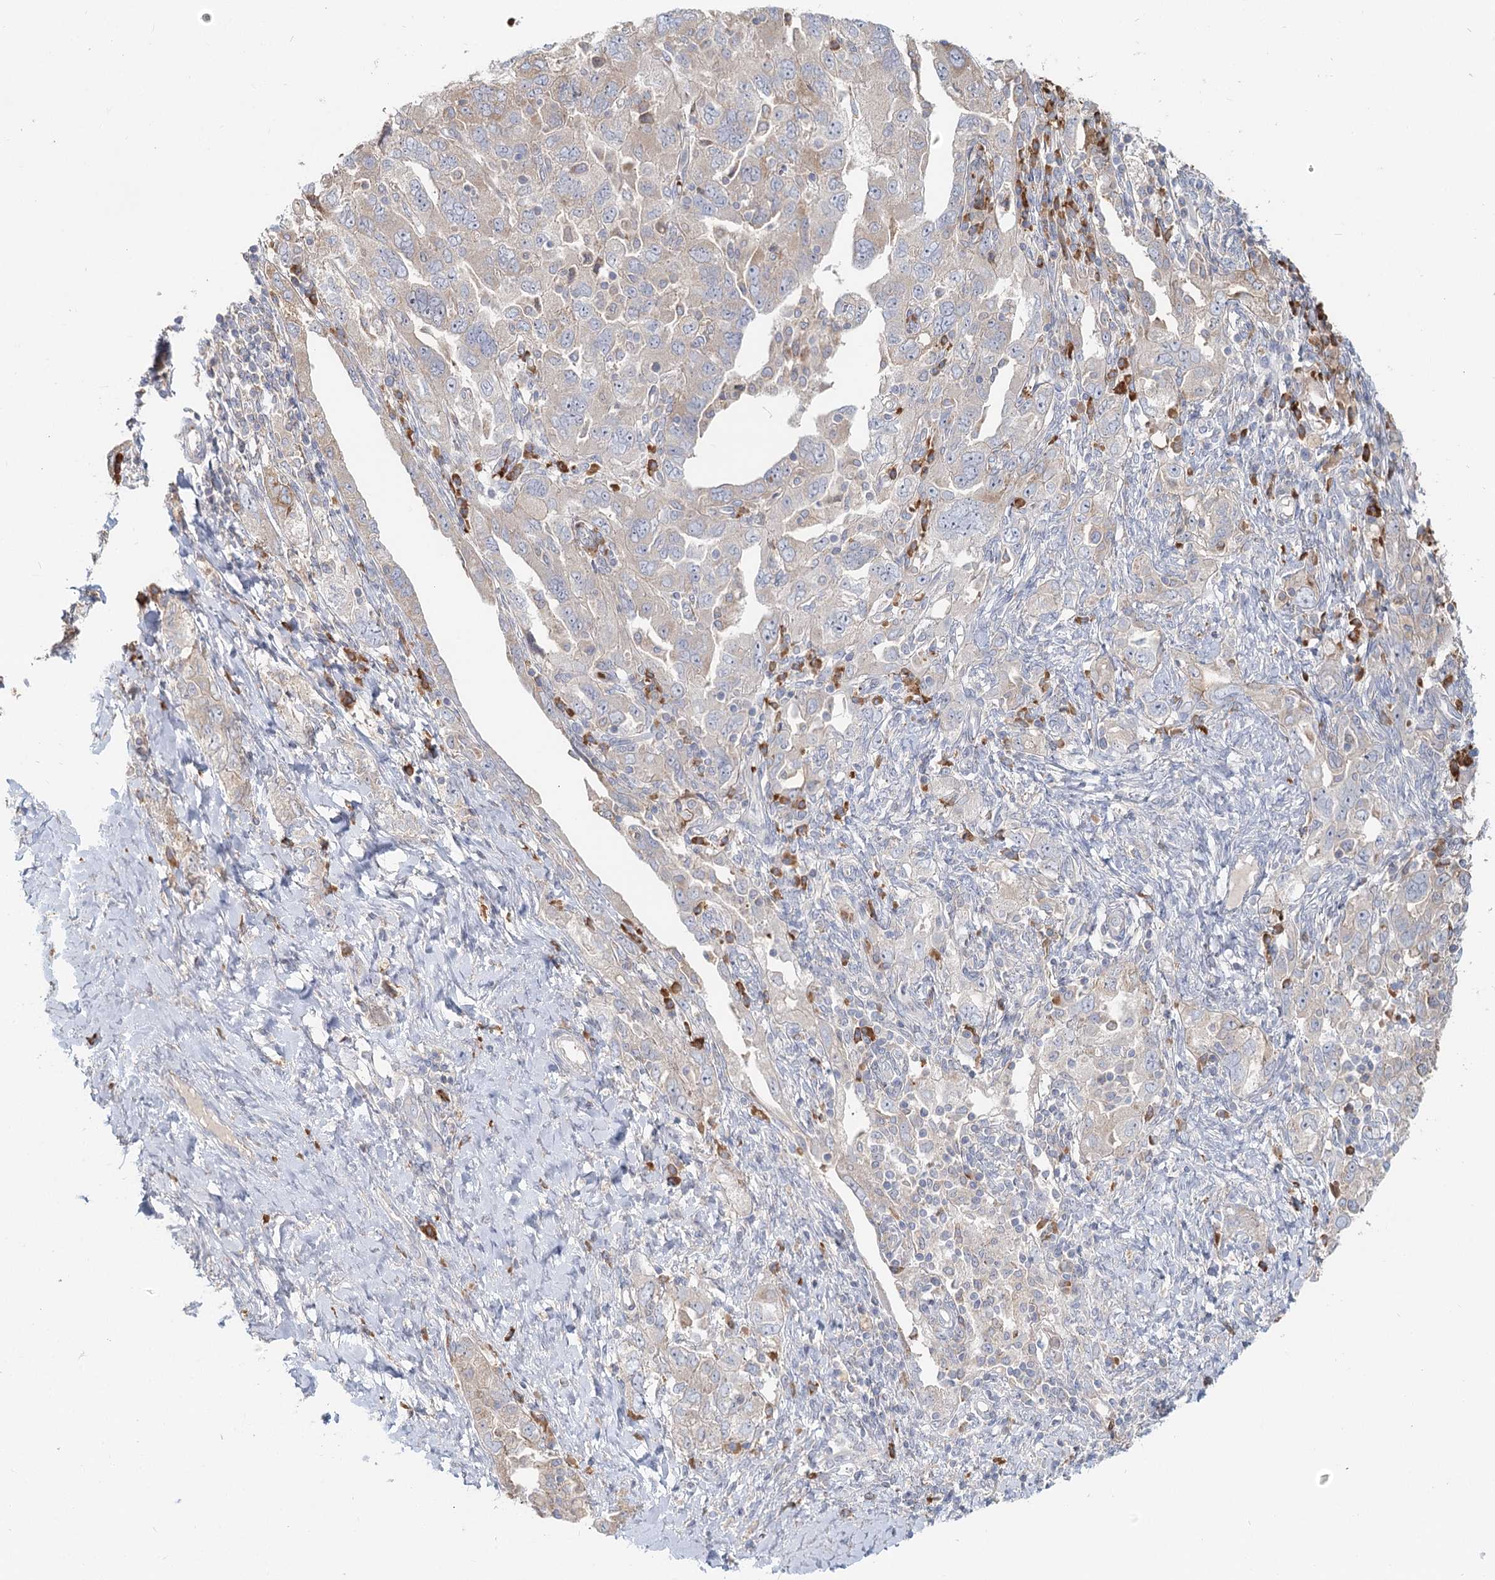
{"staining": {"intensity": "negative", "quantity": "none", "location": "none"}, "tissue": "ovarian cancer", "cell_type": "Tumor cells", "image_type": "cancer", "snomed": [{"axis": "morphology", "description": "Carcinoma, NOS"}, {"axis": "morphology", "description": "Cystadenocarcinoma, serous, NOS"}, {"axis": "topography", "description": "Ovary"}], "caption": "Ovarian cancer was stained to show a protein in brown. There is no significant positivity in tumor cells.", "gene": "ANKRD16", "patient": {"sex": "female", "age": 69}}